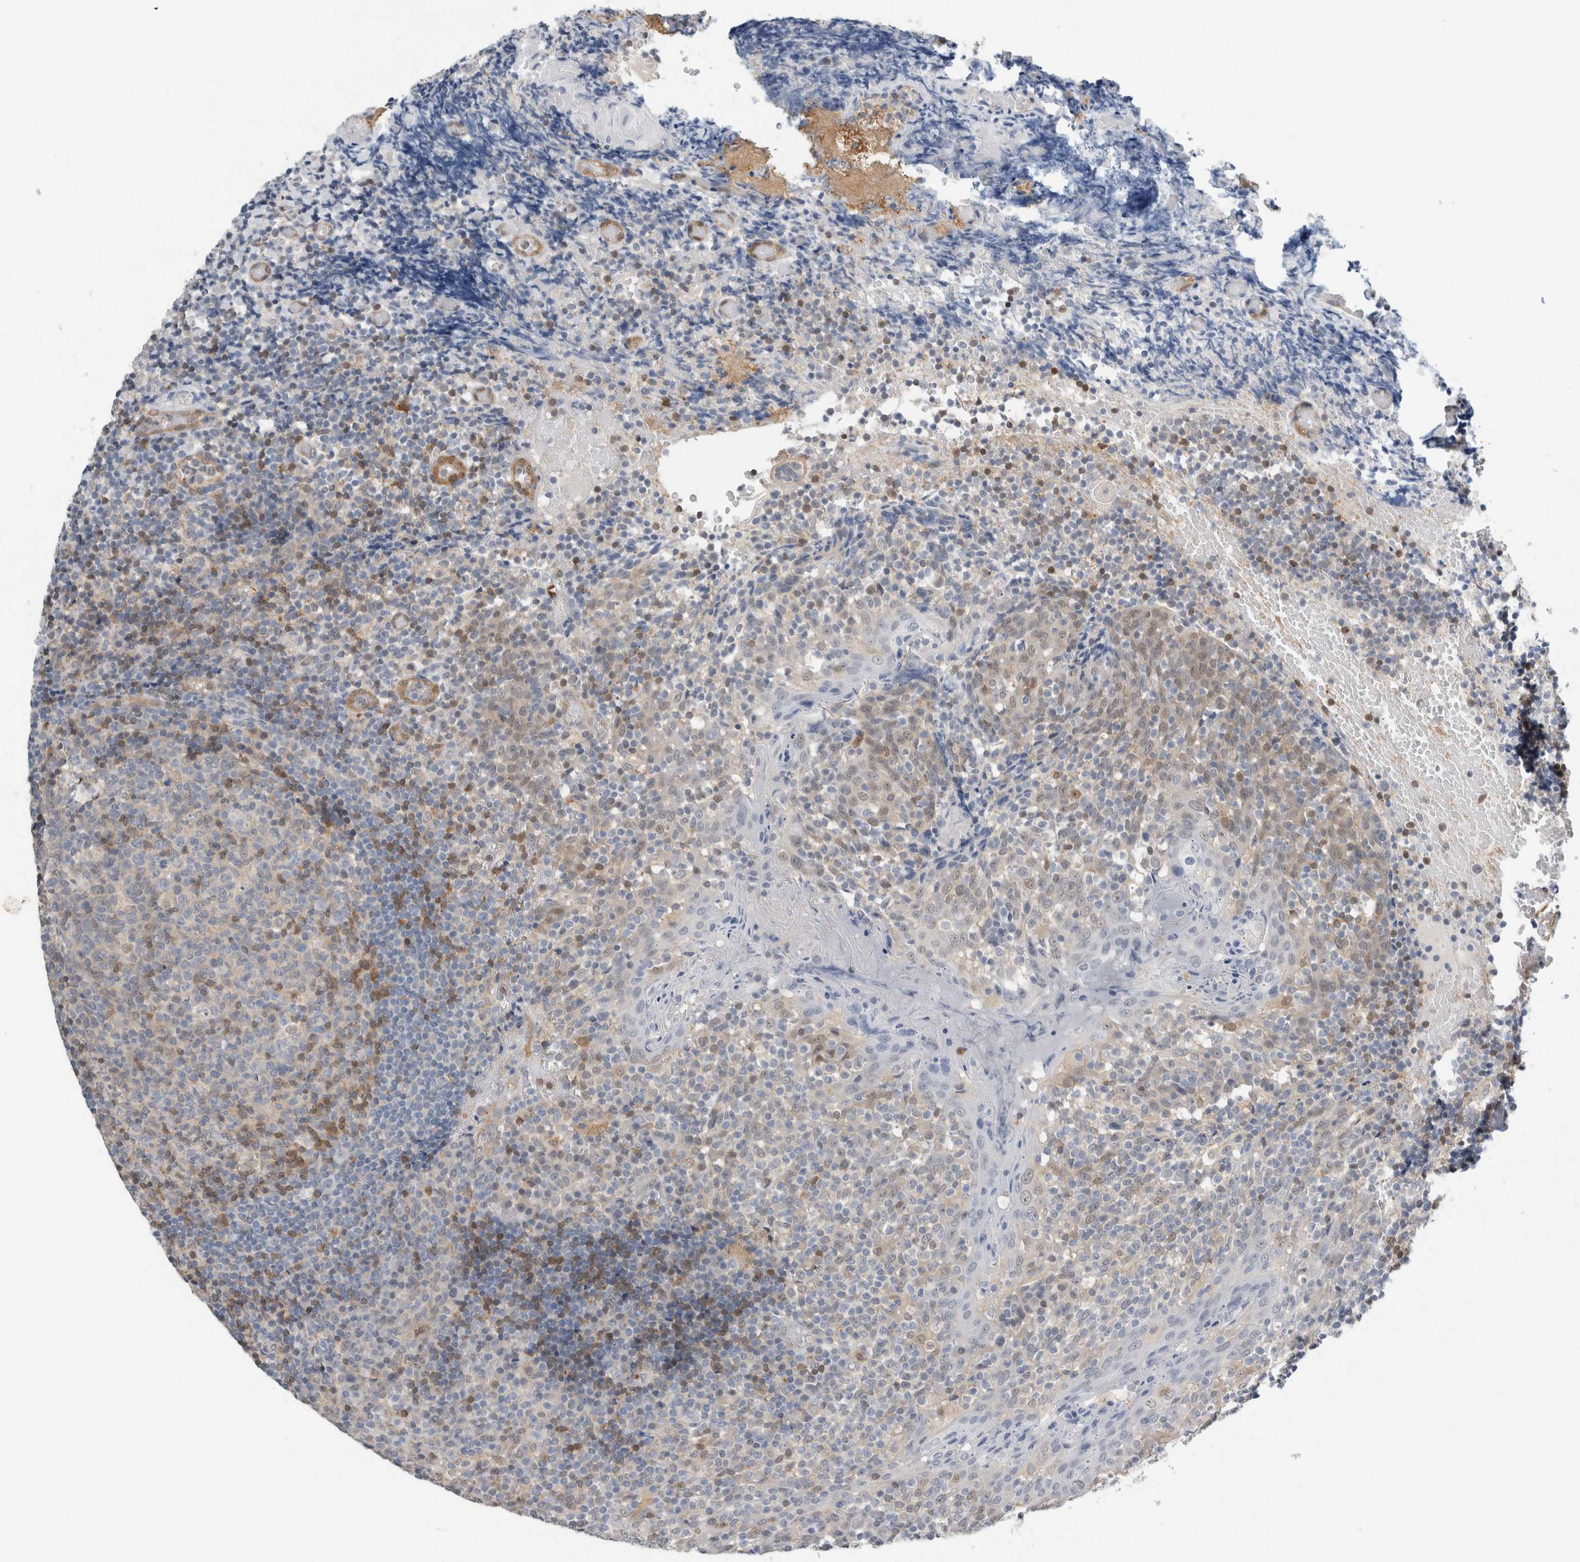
{"staining": {"intensity": "moderate", "quantity": "<25%", "location": "cytoplasmic/membranous"}, "tissue": "tonsil", "cell_type": "Germinal center cells", "image_type": "normal", "snomed": [{"axis": "morphology", "description": "Normal tissue, NOS"}, {"axis": "topography", "description": "Tonsil"}], "caption": "High-magnification brightfield microscopy of benign tonsil stained with DAB (3,3'-diaminobenzidine) (brown) and counterstained with hematoxylin (blue). germinal center cells exhibit moderate cytoplasmic/membranous expression is identified in about<25% of cells.", "gene": "CASP6", "patient": {"sex": "female", "age": 19}}